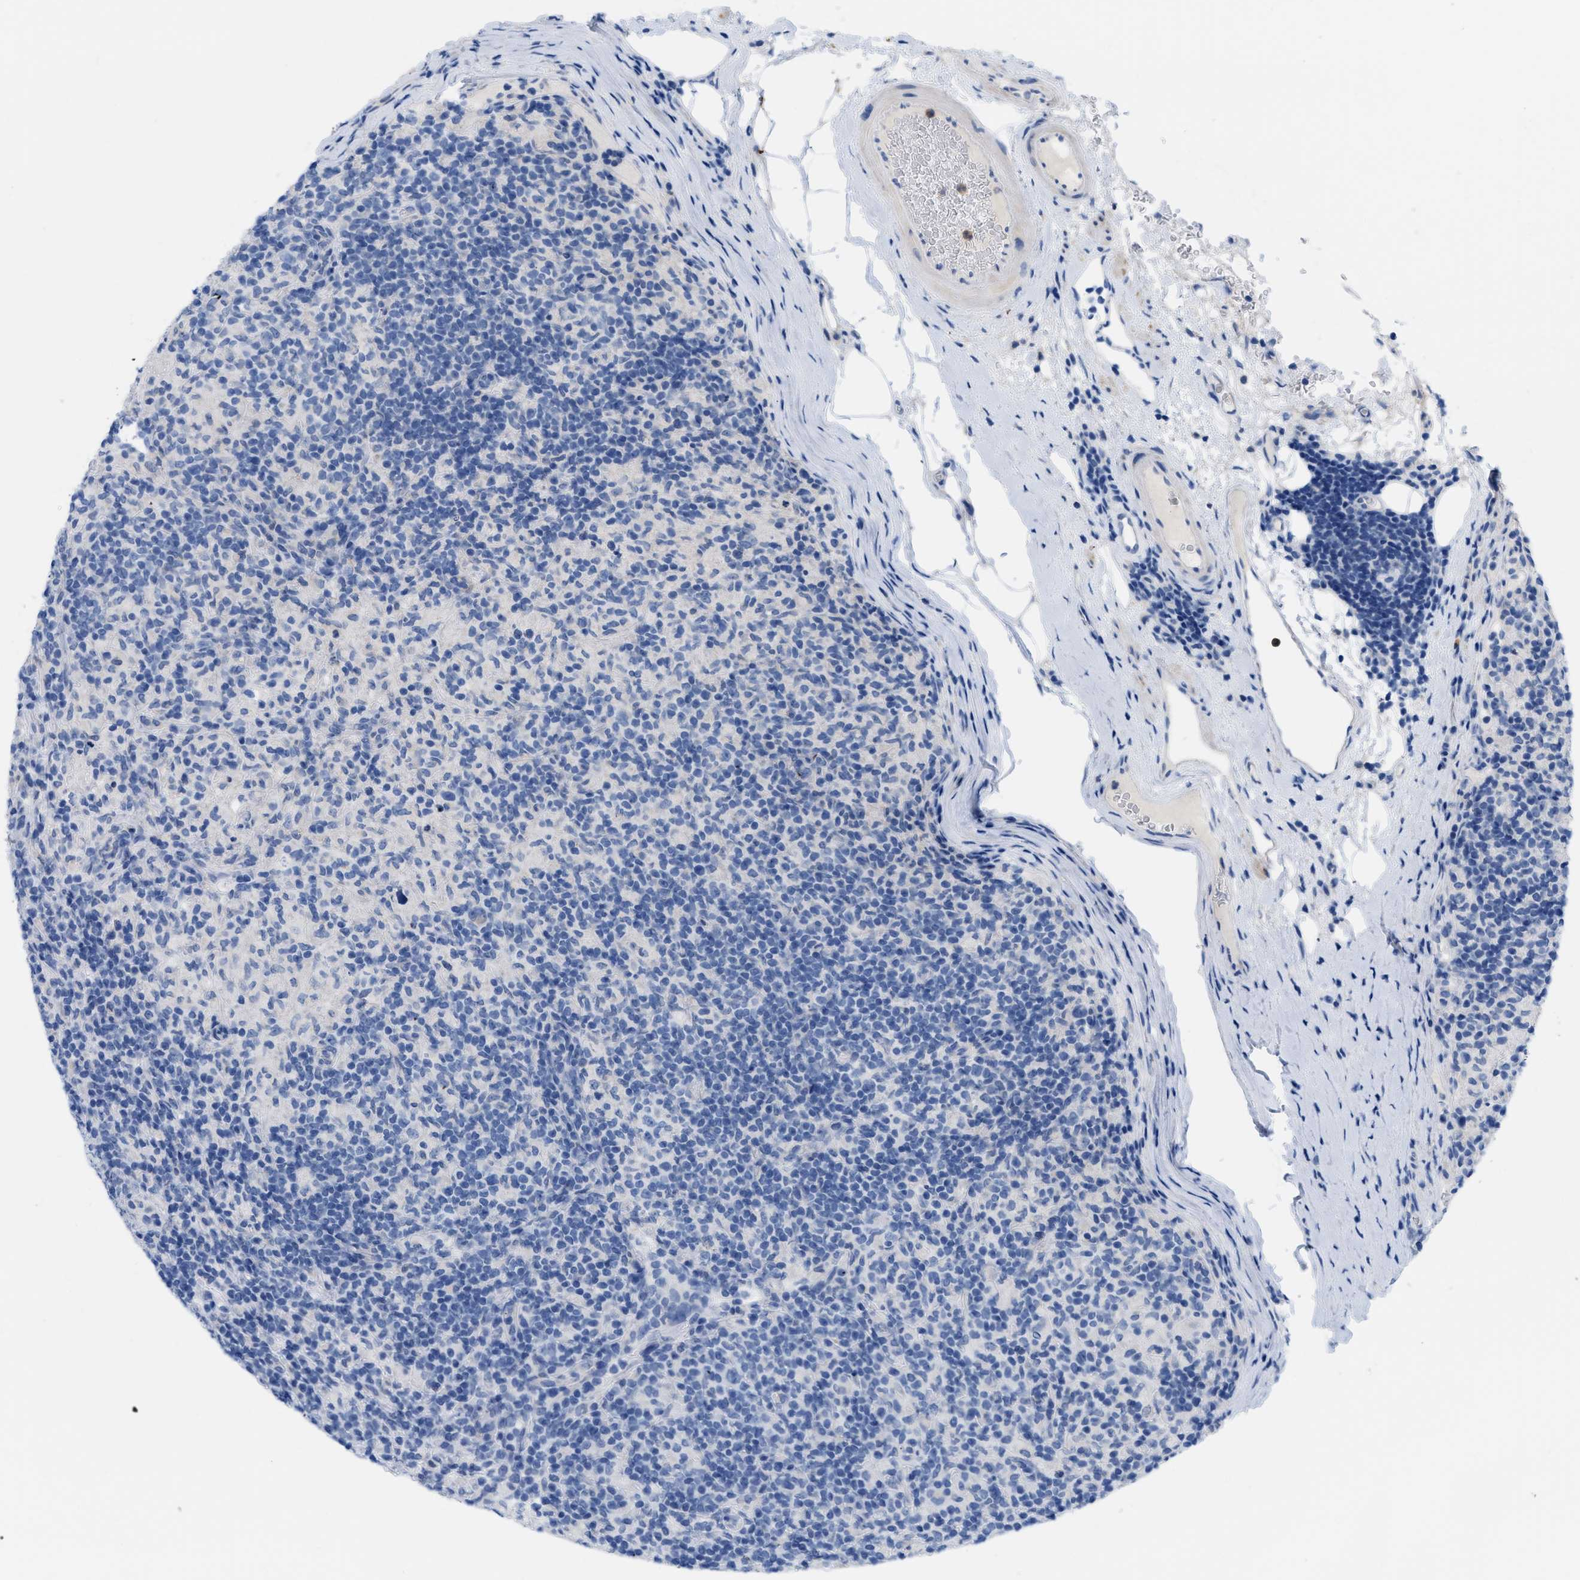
{"staining": {"intensity": "negative", "quantity": "none", "location": "none"}, "tissue": "lymphoma", "cell_type": "Tumor cells", "image_type": "cancer", "snomed": [{"axis": "morphology", "description": "Hodgkin's disease, NOS"}, {"axis": "topography", "description": "Lymph node"}], "caption": "Histopathology image shows no significant protein staining in tumor cells of Hodgkin's disease.", "gene": "PLPPR5", "patient": {"sex": "male", "age": 70}}